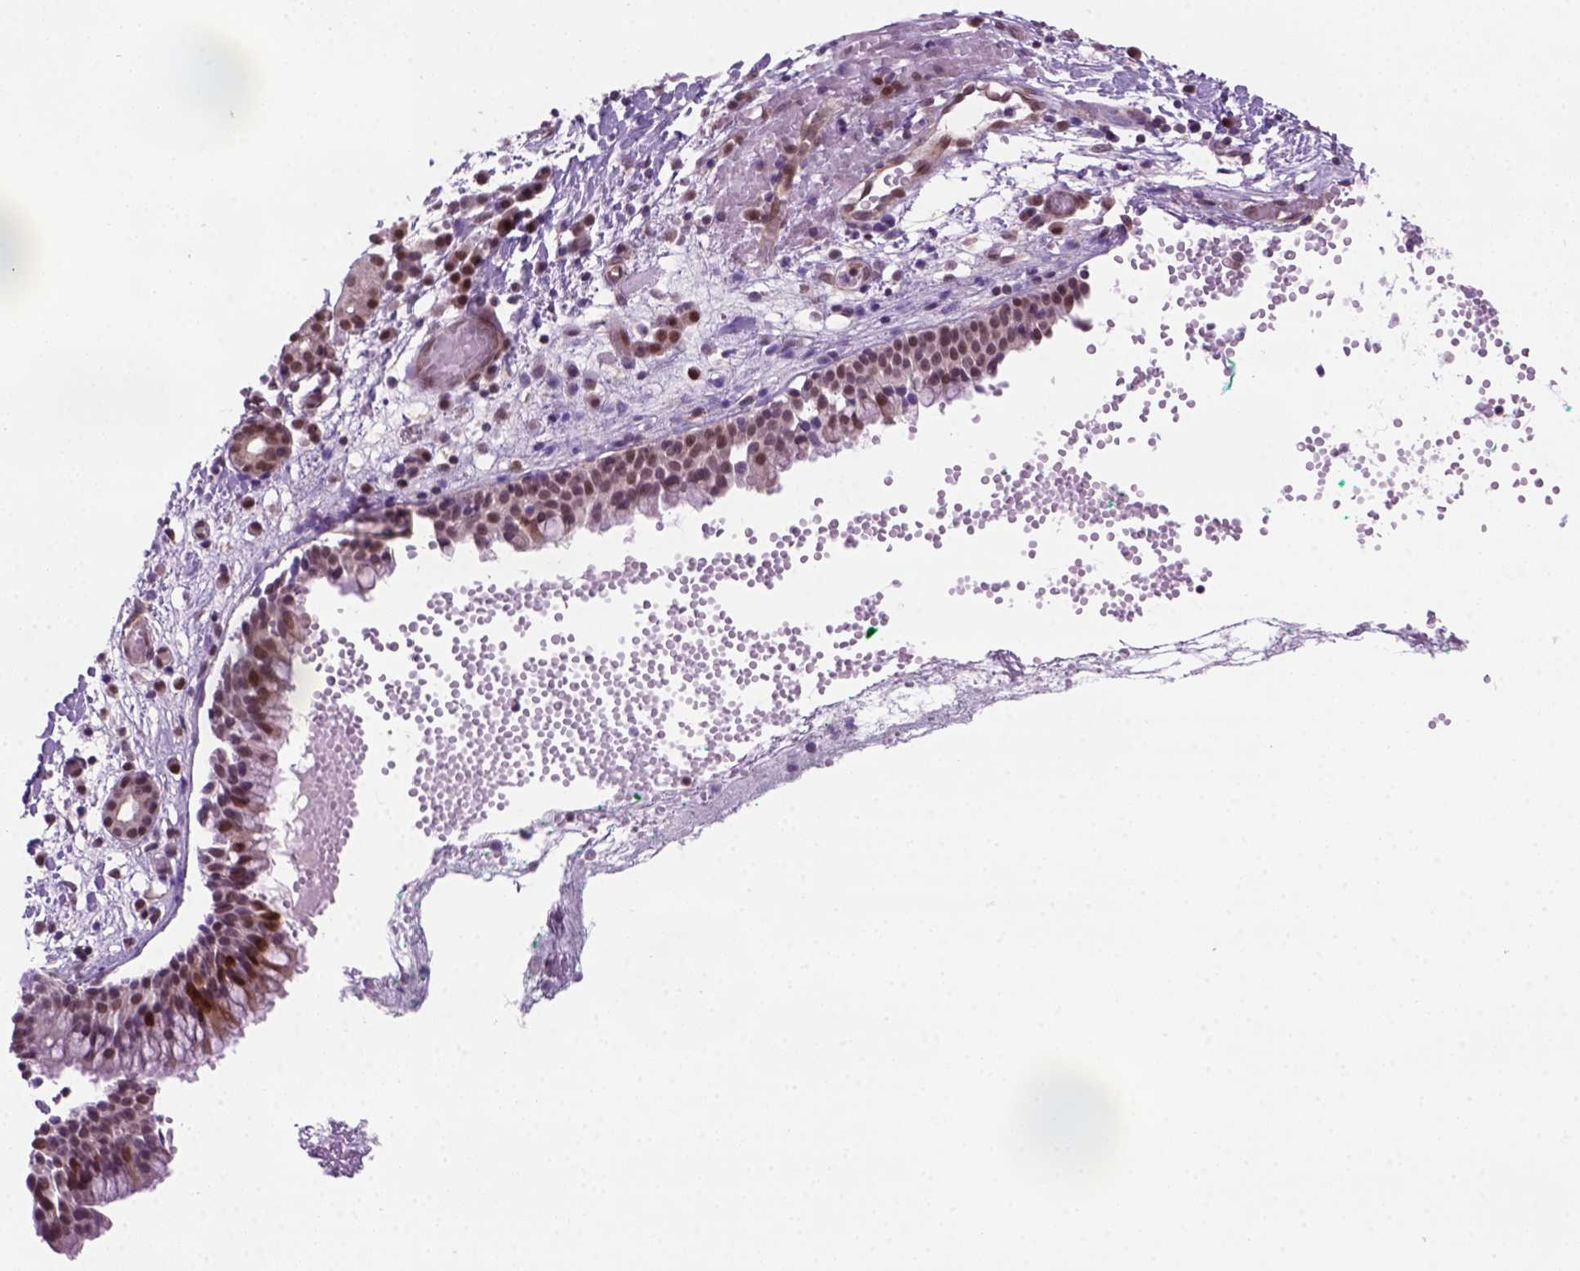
{"staining": {"intensity": "moderate", "quantity": "<25%", "location": "nuclear"}, "tissue": "nasopharynx", "cell_type": "Respiratory epithelial cells", "image_type": "normal", "snomed": [{"axis": "morphology", "description": "Normal tissue, NOS"}, {"axis": "morphology", "description": "Basal cell carcinoma"}, {"axis": "topography", "description": "Cartilage tissue"}, {"axis": "topography", "description": "Nasopharynx"}, {"axis": "topography", "description": "Oral tissue"}], "caption": "Immunohistochemistry (IHC) (DAB) staining of unremarkable human nasopharynx shows moderate nuclear protein positivity in approximately <25% of respiratory epithelial cells. The staining was performed using DAB to visualize the protein expression in brown, while the nuclei were stained in blue with hematoxylin (Magnification: 20x).", "gene": "MGMT", "patient": {"sex": "female", "age": 77}}